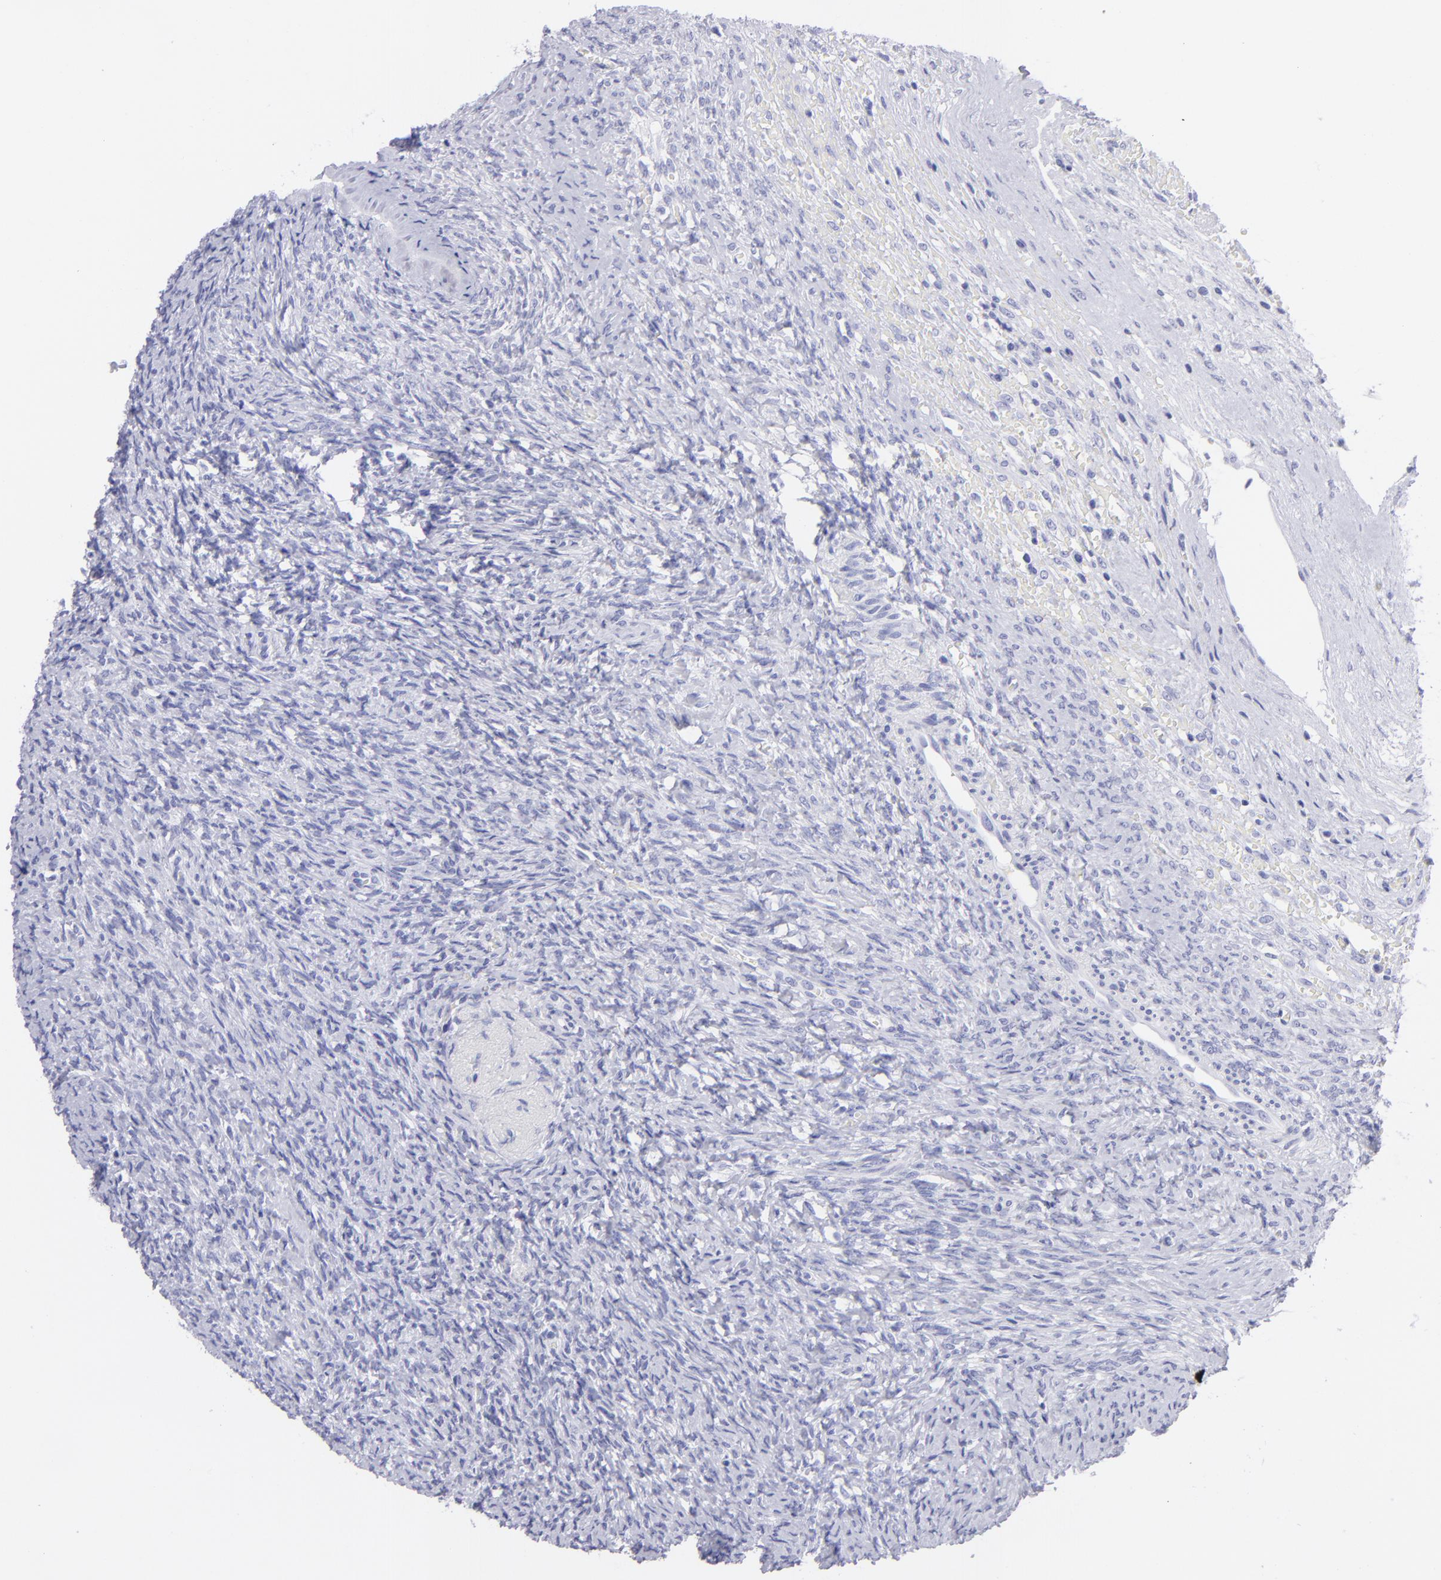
{"staining": {"intensity": "negative", "quantity": "none", "location": "none"}, "tissue": "ovary", "cell_type": "Follicle cells", "image_type": "normal", "snomed": [{"axis": "morphology", "description": "Normal tissue, NOS"}, {"axis": "topography", "description": "Ovary"}], "caption": "This is a micrograph of immunohistochemistry (IHC) staining of unremarkable ovary, which shows no staining in follicle cells.", "gene": "PIP", "patient": {"sex": "female", "age": 56}}